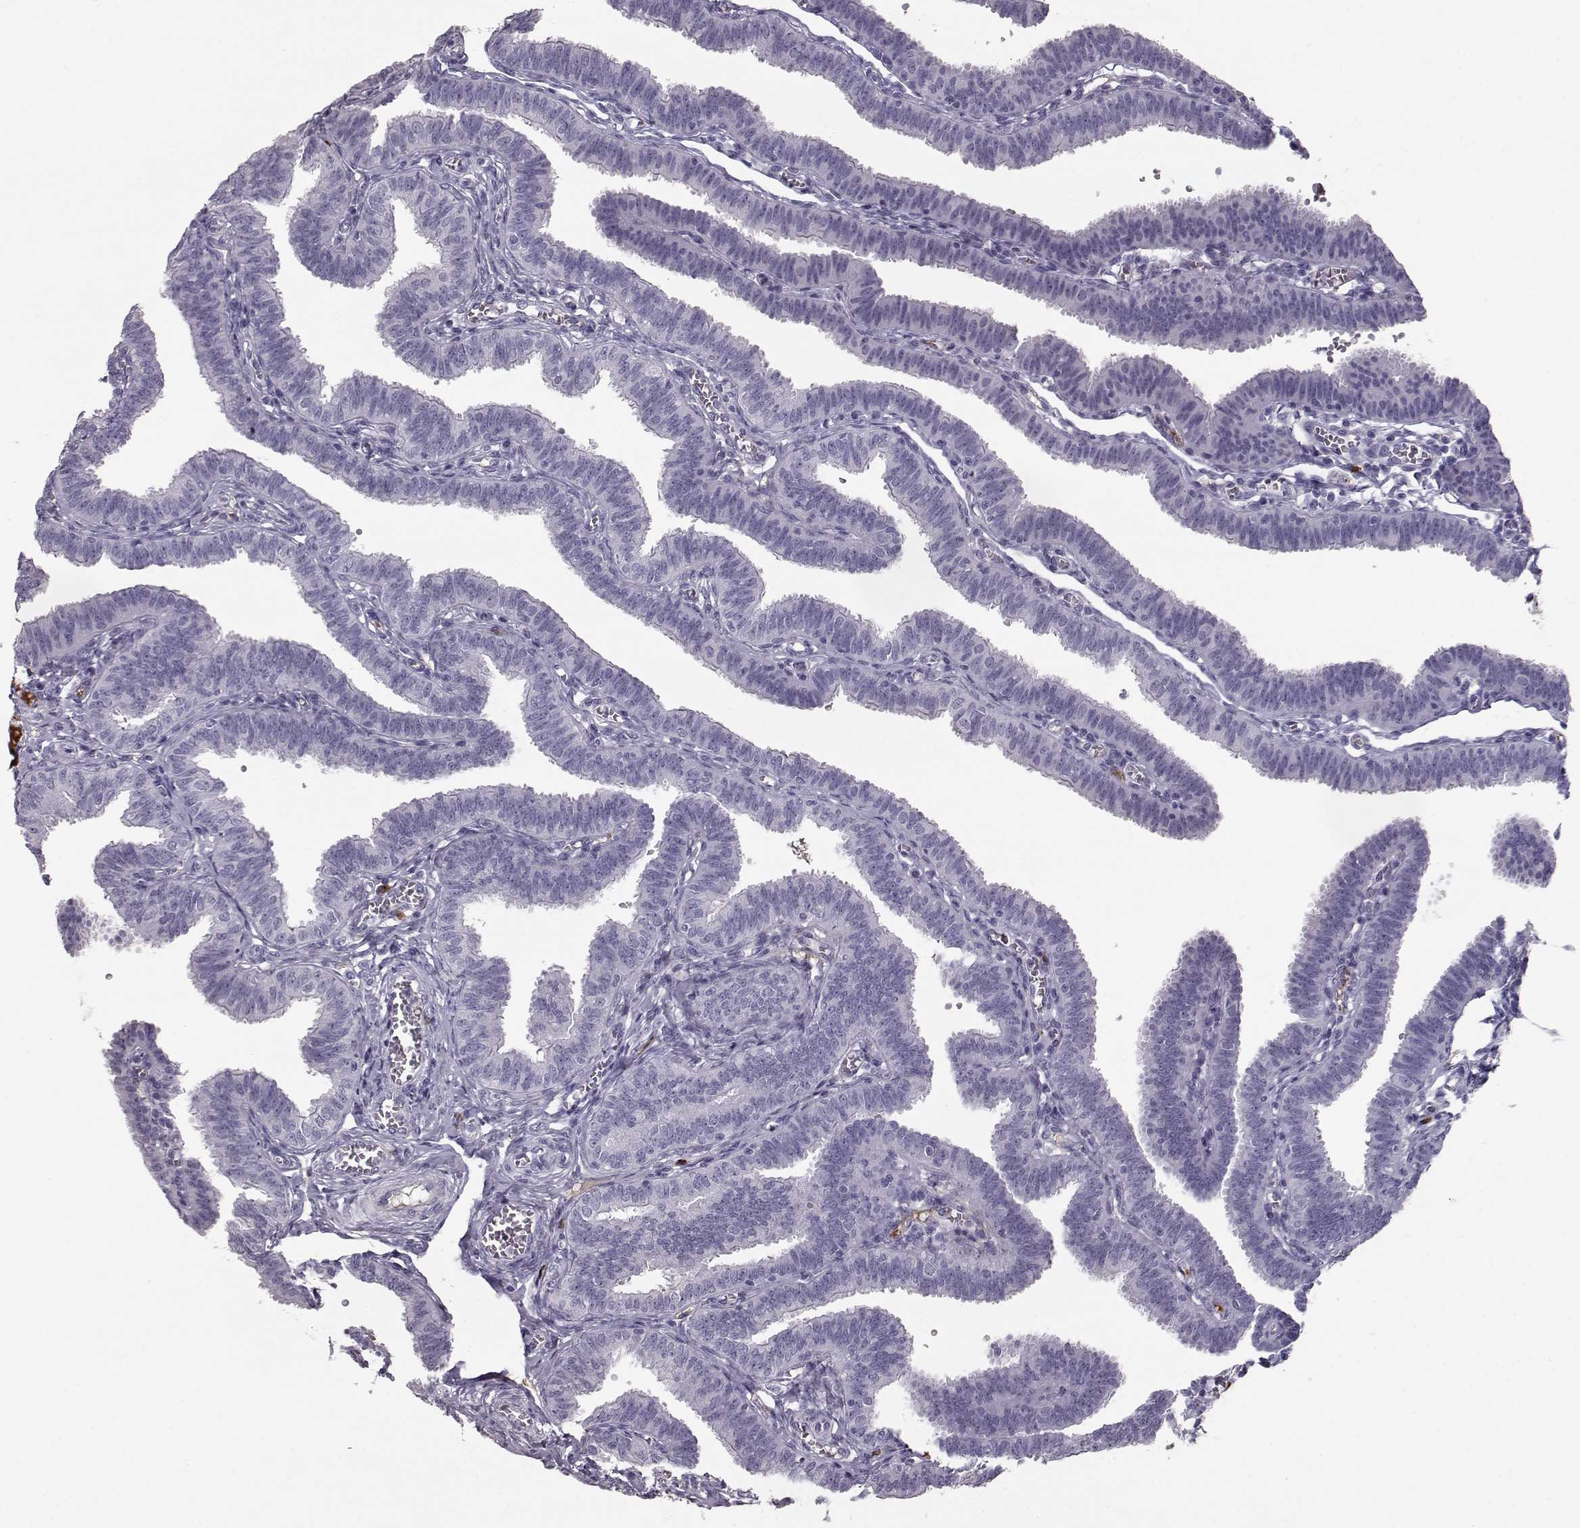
{"staining": {"intensity": "negative", "quantity": "none", "location": "none"}, "tissue": "fallopian tube", "cell_type": "Glandular cells", "image_type": "normal", "snomed": [{"axis": "morphology", "description": "Normal tissue, NOS"}, {"axis": "topography", "description": "Fallopian tube"}], "caption": "The immunohistochemistry micrograph has no significant expression in glandular cells of fallopian tube.", "gene": "CCL19", "patient": {"sex": "female", "age": 25}}